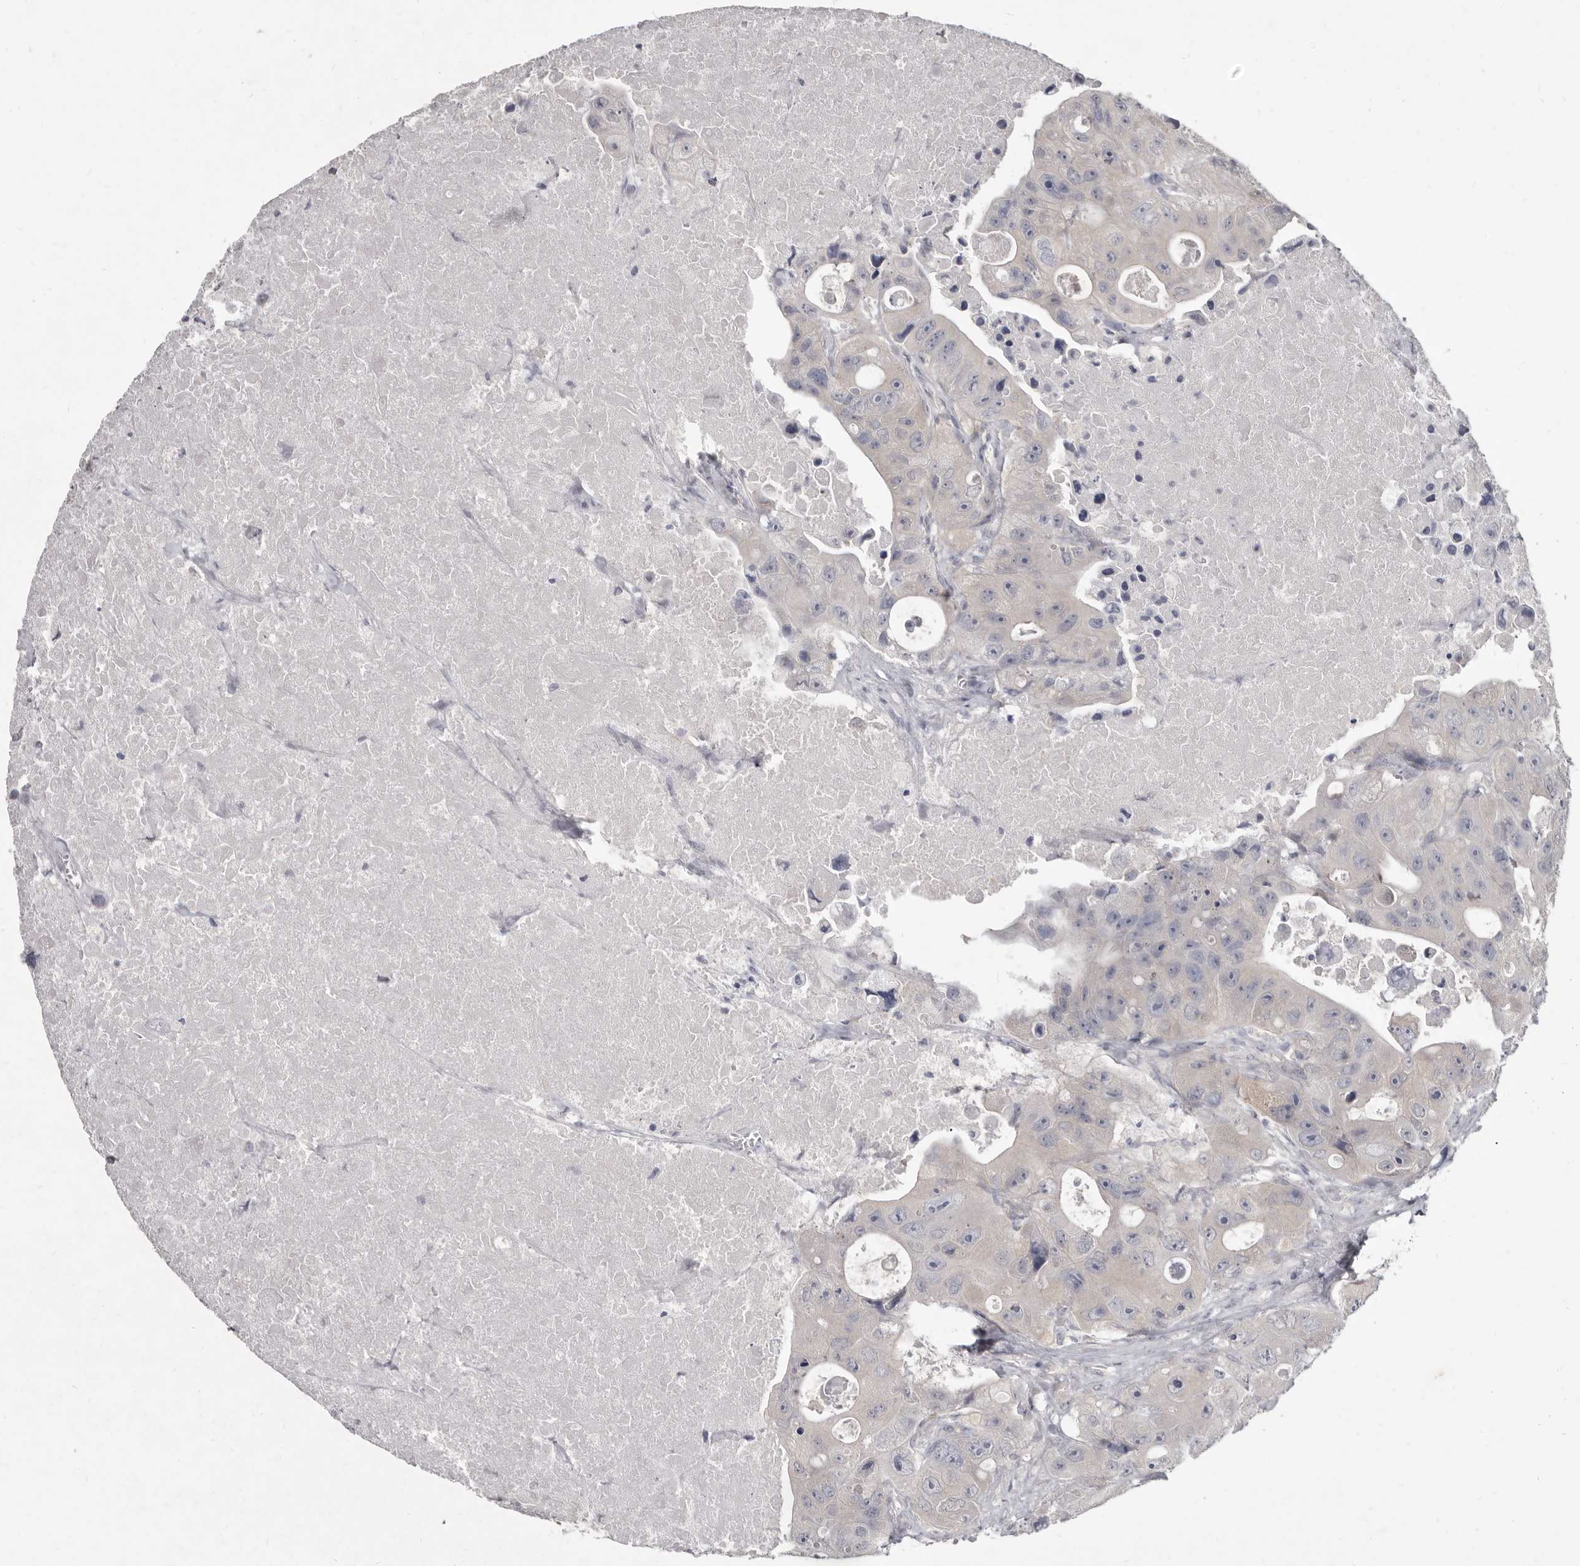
{"staining": {"intensity": "negative", "quantity": "none", "location": "none"}, "tissue": "colorectal cancer", "cell_type": "Tumor cells", "image_type": "cancer", "snomed": [{"axis": "morphology", "description": "Adenocarcinoma, NOS"}, {"axis": "topography", "description": "Colon"}], "caption": "DAB immunohistochemical staining of human colorectal cancer (adenocarcinoma) demonstrates no significant positivity in tumor cells.", "gene": "GSK3B", "patient": {"sex": "female", "age": 46}}